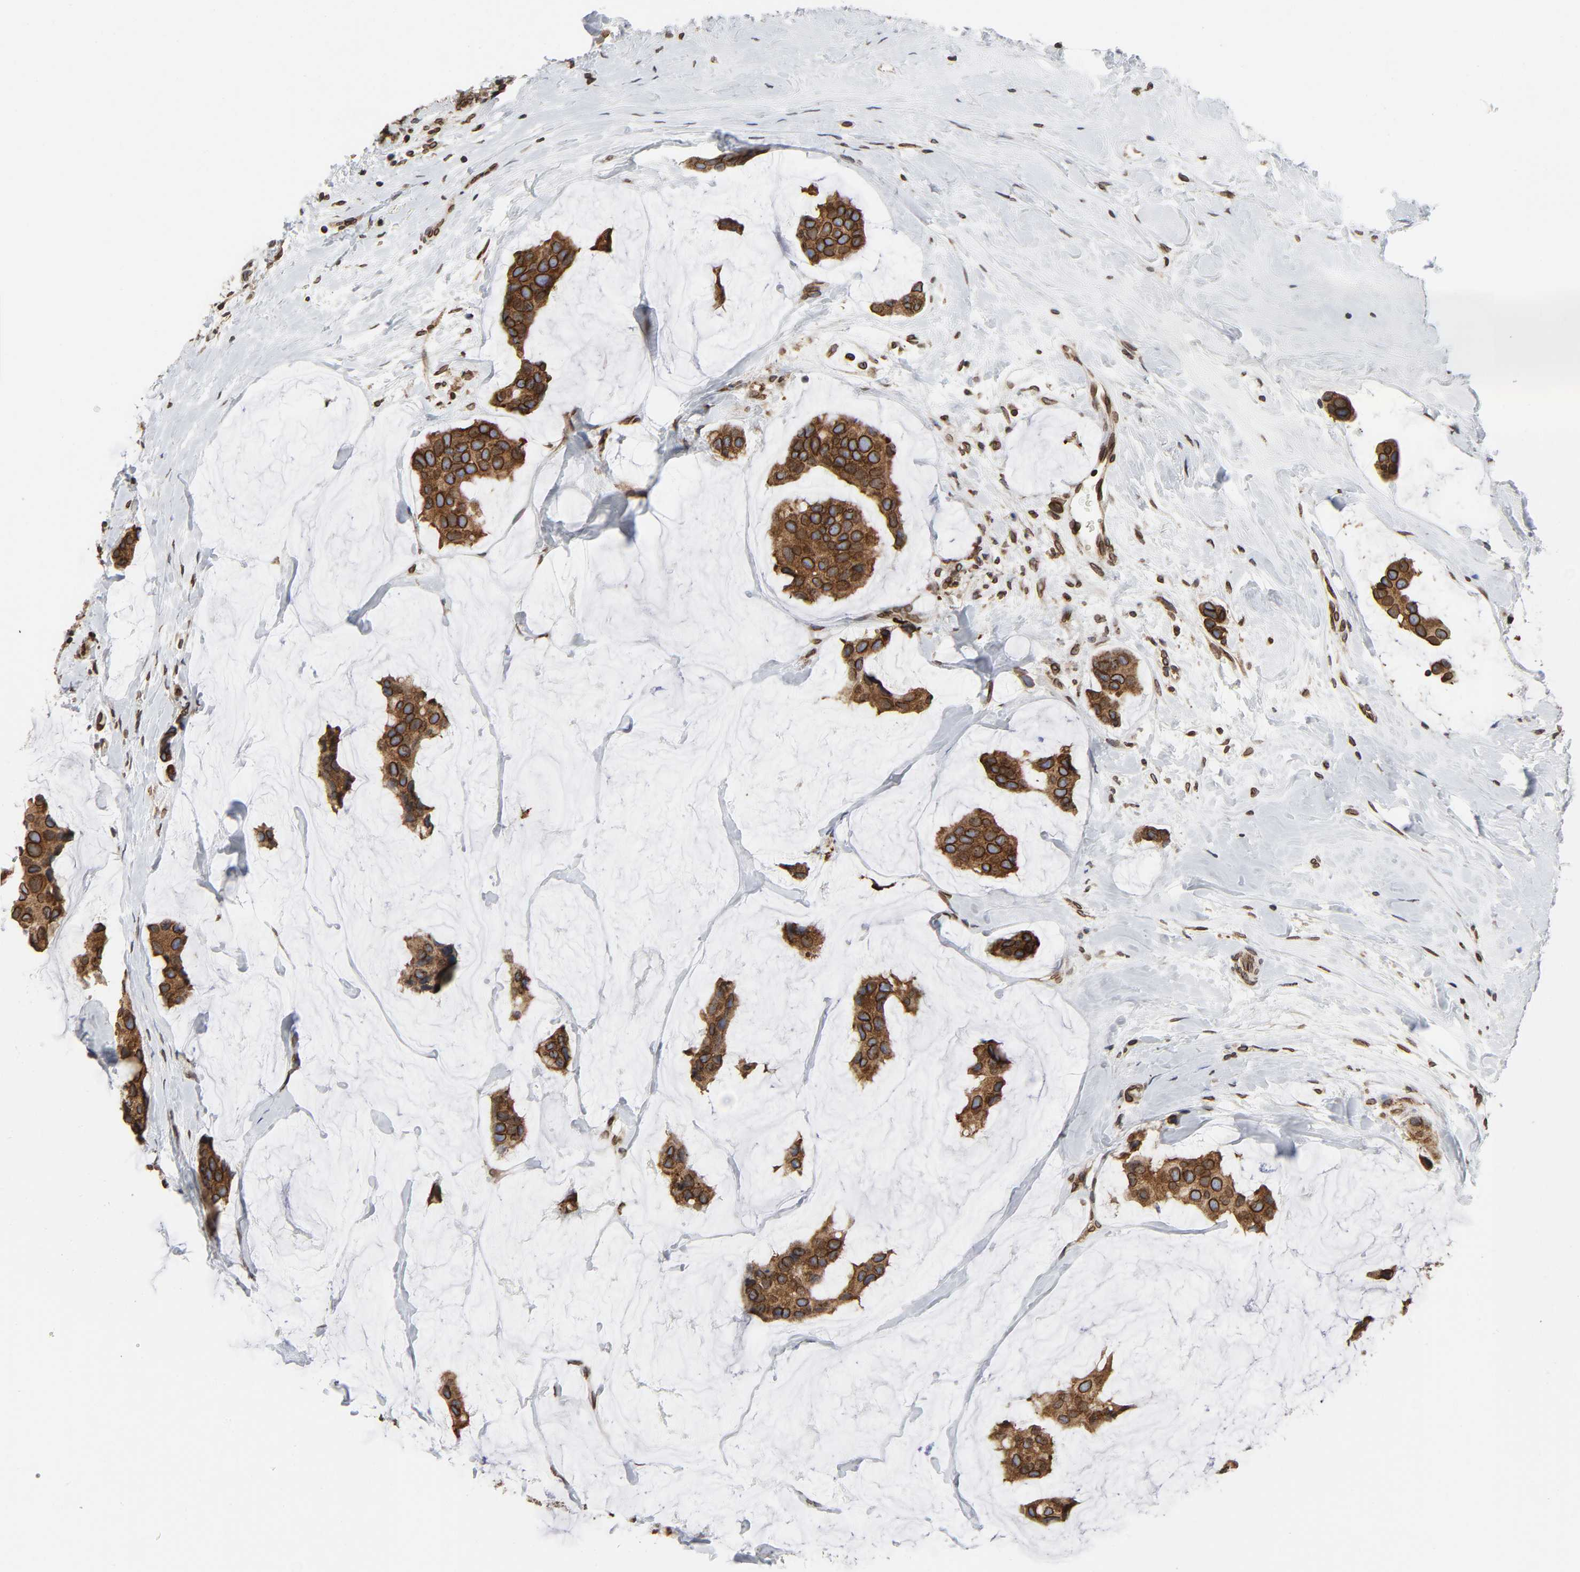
{"staining": {"intensity": "strong", "quantity": ">75%", "location": "cytoplasmic/membranous,nuclear"}, "tissue": "breast cancer", "cell_type": "Tumor cells", "image_type": "cancer", "snomed": [{"axis": "morphology", "description": "Normal tissue, NOS"}, {"axis": "morphology", "description": "Duct carcinoma"}, {"axis": "topography", "description": "Breast"}], "caption": "A high-resolution photomicrograph shows immunohistochemistry staining of breast cancer, which exhibits strong cytoplasmic/membranous and nuclear expression in about >75% of tumor cells. Nuclei are stained in blue.", "gene": "RANGAP1", "patient": {"sex": "female", "age": 50}}